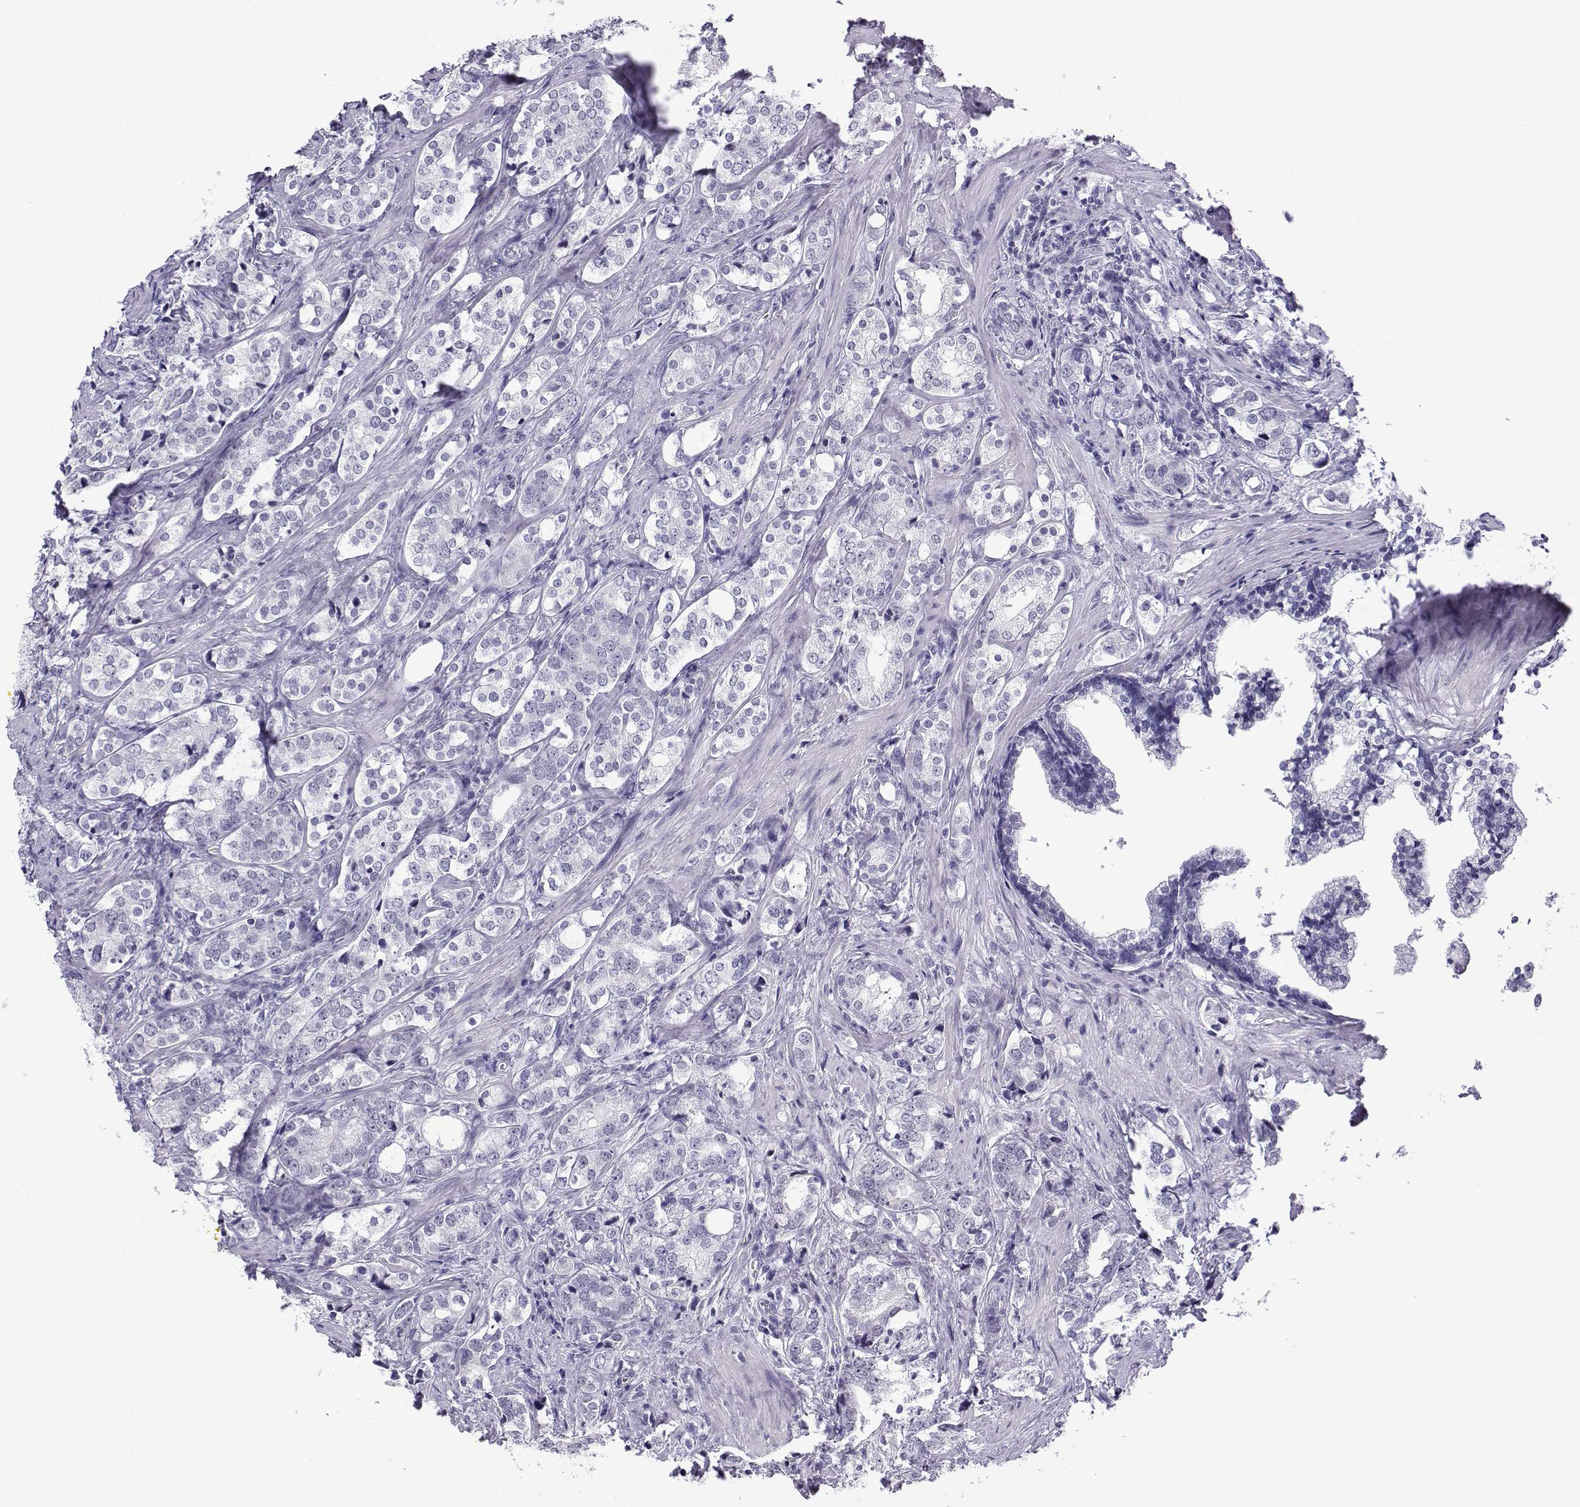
{"staining": {"intensity": "negative", "quantity": "none", "location": "none"}, "tissue": "prostate cancer", "cell_type": "Tumor cells", "image_type": "cancer", "snomed": [{"axis": "morphology", "description": "Adenocarcinoma, NOS"}, {"axis": "topography", "description": "Prostate and seminal vesicle, NOS"}], "caption": "This is a photomicrograph of immunohistochemistry staining of adenocarcinoma (prostate), which shows no positivity in tumor cells.", "gene": "MRGBP", "patient": {"sex": "male", "age": 63}}